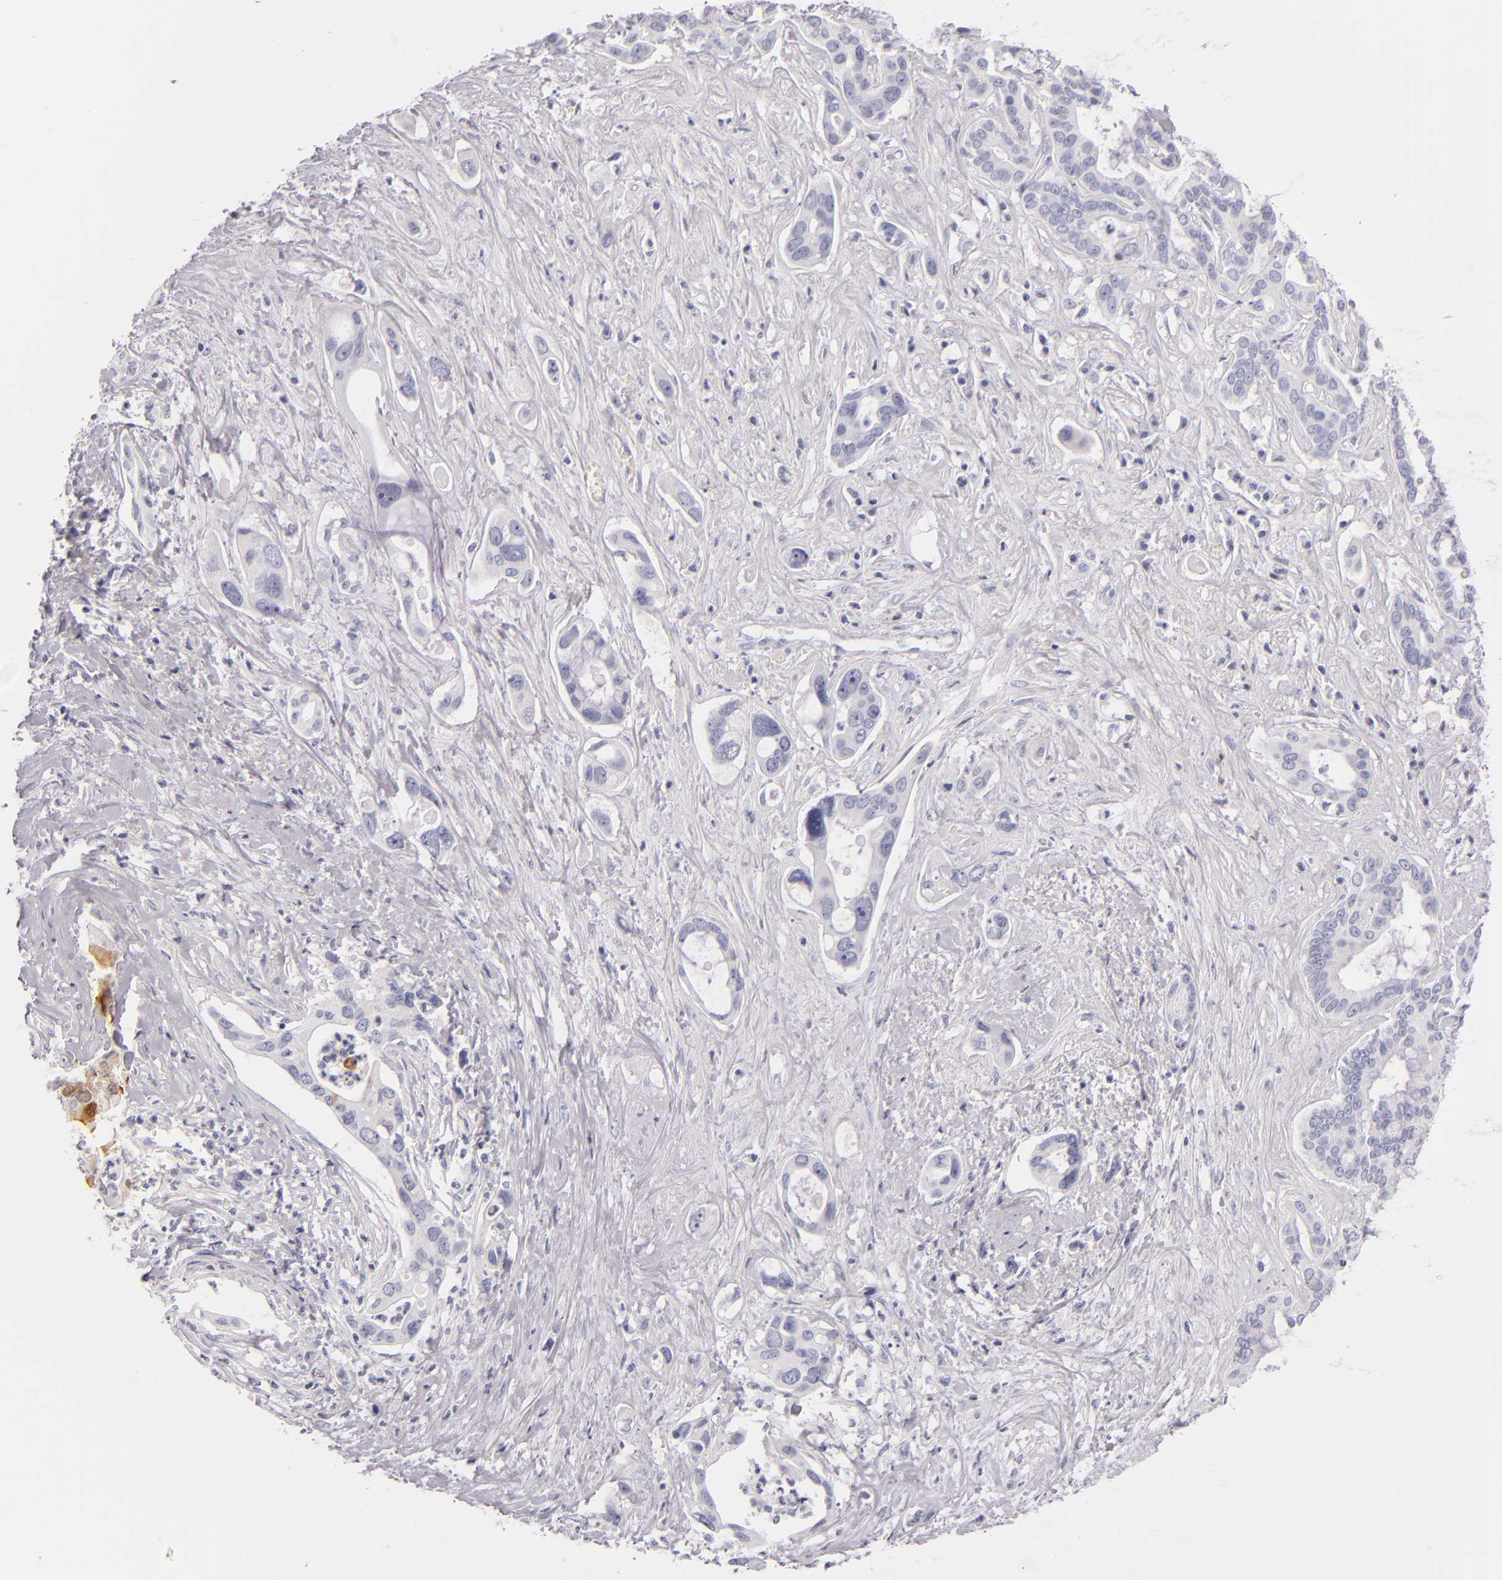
{"staining": {"intensity": "negative", "quantity": "none", "location": "none"}, "tissue": "liver cancer", "cell_type": "Tumor cells", "image_type": "cancer", "snomed": [{"axis": "morphology", "description": "Cholangiocarcinoma"}, {"axis": "topography", "description": "Liver"}], "caption": "Liver cancer stained for a protein using immunohistochemistry (IHC) demonstrates no staining tumor cells.", "gene": "FABP1", "patient": {"sex": "female", "age": 65}}